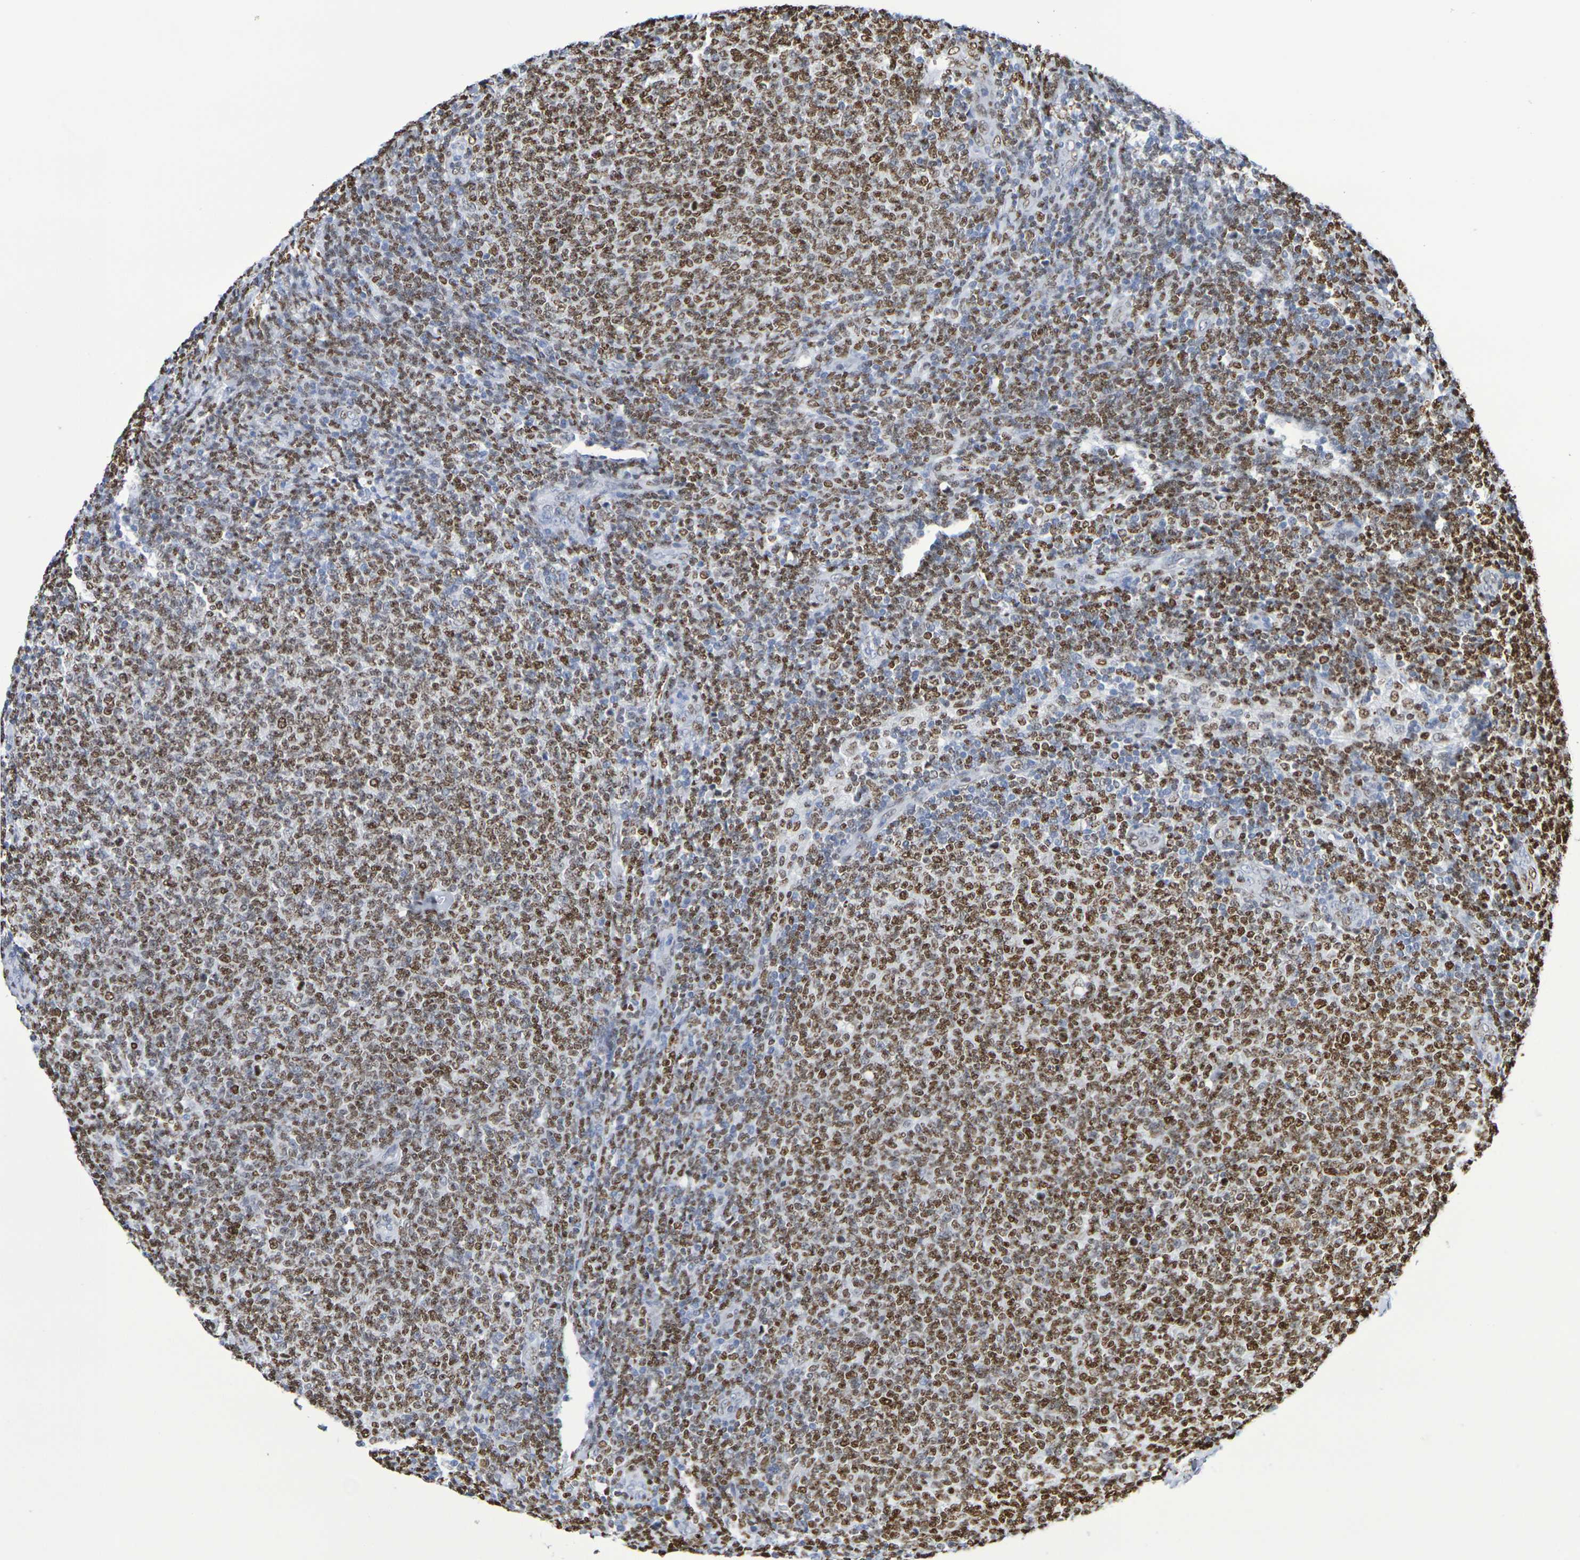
{"staining": {"intensity": "moderate", "quantity": ">75%", "location": "nuclear"}, "tissue": "lymphoma", "cell_type": "Tumor cells", "image_type": "cancer", "snomed": [{"axis": "morphology", "description": "Malignant lymphoma, non-Hodgkin's type, Low grade"}, {"axis": "topography", "description": "Lymph node"}], "caption": "Human lymphoma stained with a protein marker displays moderate staining in tumor cells.", "gene": "H1-5", "patient": {"sex": "male", "age": 66}}